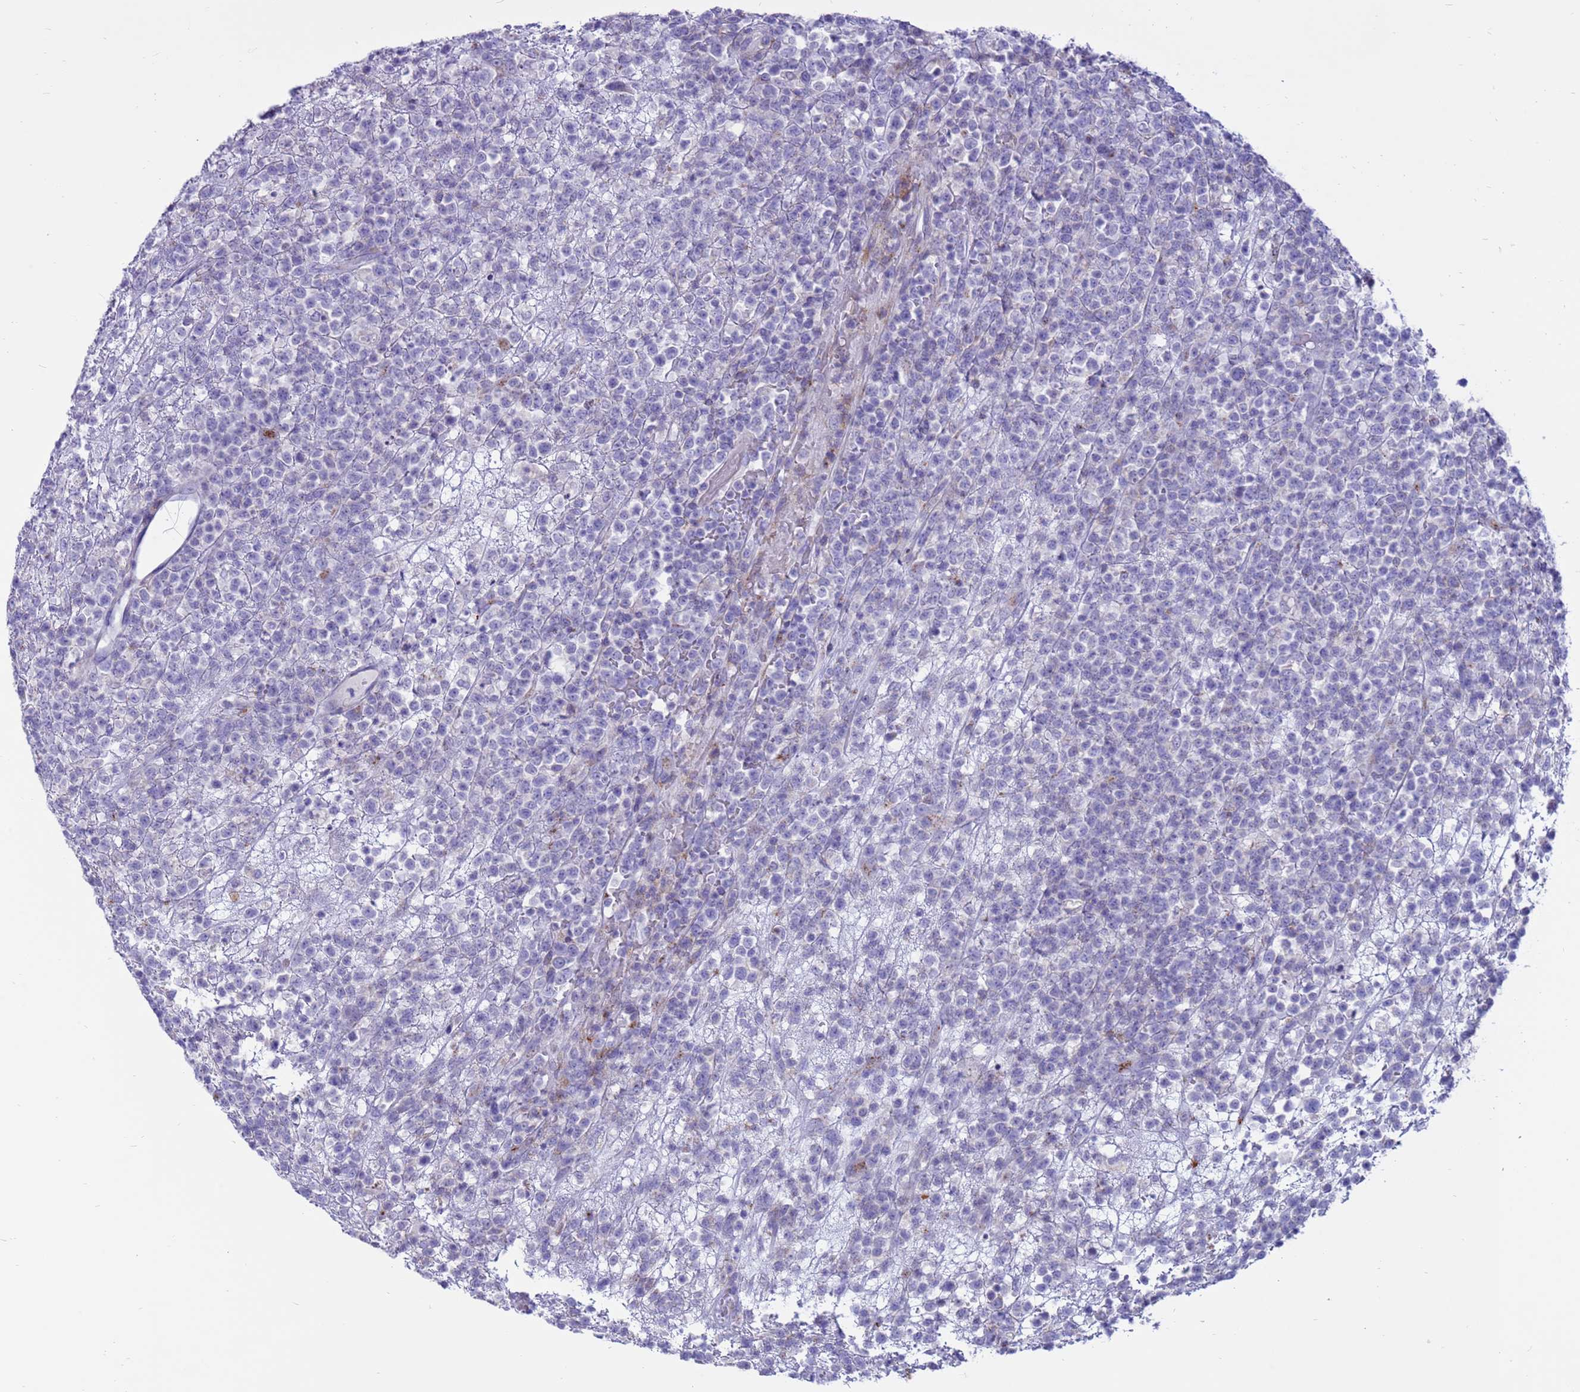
{"staining": {"intensity": "negative", "quantity": "none", "location": "none"}, "tissue": "lymphoma", "cell_type": "Tumor cells", "image_type": "cancer", "snomed": [{"axis": "morphology", "description": "Malignant lymphoma, non-Hodgkin's type, High grade"}, {"axis": "topography", "description": "Colon"}], "caption": "High power microscopy micrograph of an IHC photomicrograph of lymphoma, revealing no significant positivity in tumor cells. (Stains: DAB immunohistochemistry (IHC) with hematoxylin counter stain, Microscopy: brightfield microscopy at high magnification).", "gene": "PDE10A", "patient": {"sex": "female", "age": 53}}